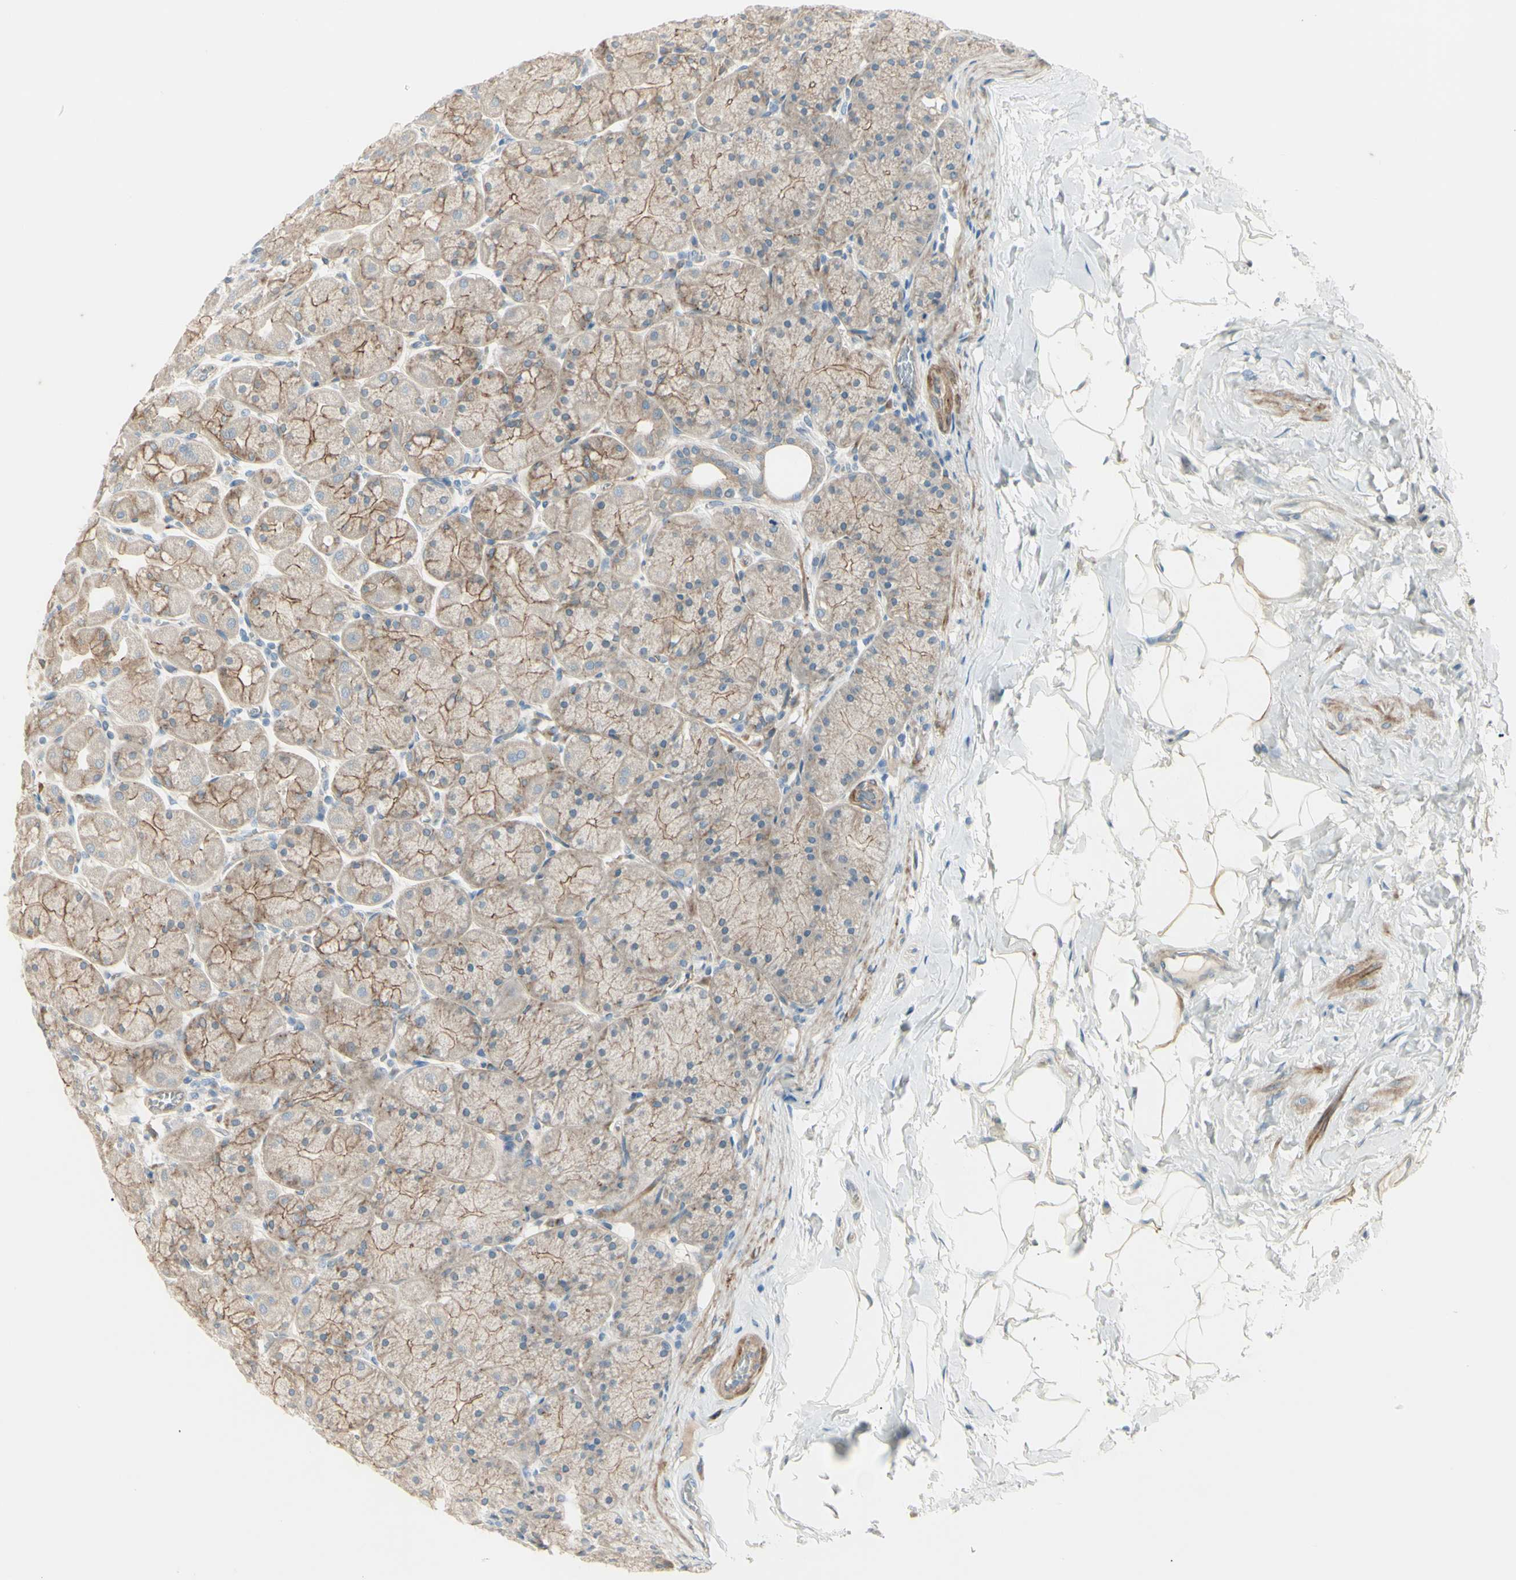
{"staining": {"intensity": "moderate", "quantity": ">75%", "location": "cytoplasmic/membranous"}, "tissue": "stomach", "cell_type": "Glandular cells", "image_type": "normal", "snomed": [{"axis": "morphology", "description": "Normal tissue, NOS"}, {"axis": "topography", "description": "Stomach, upper"}], "caption": "High-magnification brightfield microscopy of benign stomach stained with DAB (brown) and counterstained with hematoxylin (blue). glandular cells exhibit moderate cytoplasmic/membranous staining is present in approximately>75% of cells.", "gene": "LRRK1", "patient": {"sex": "female", "age": 56}}